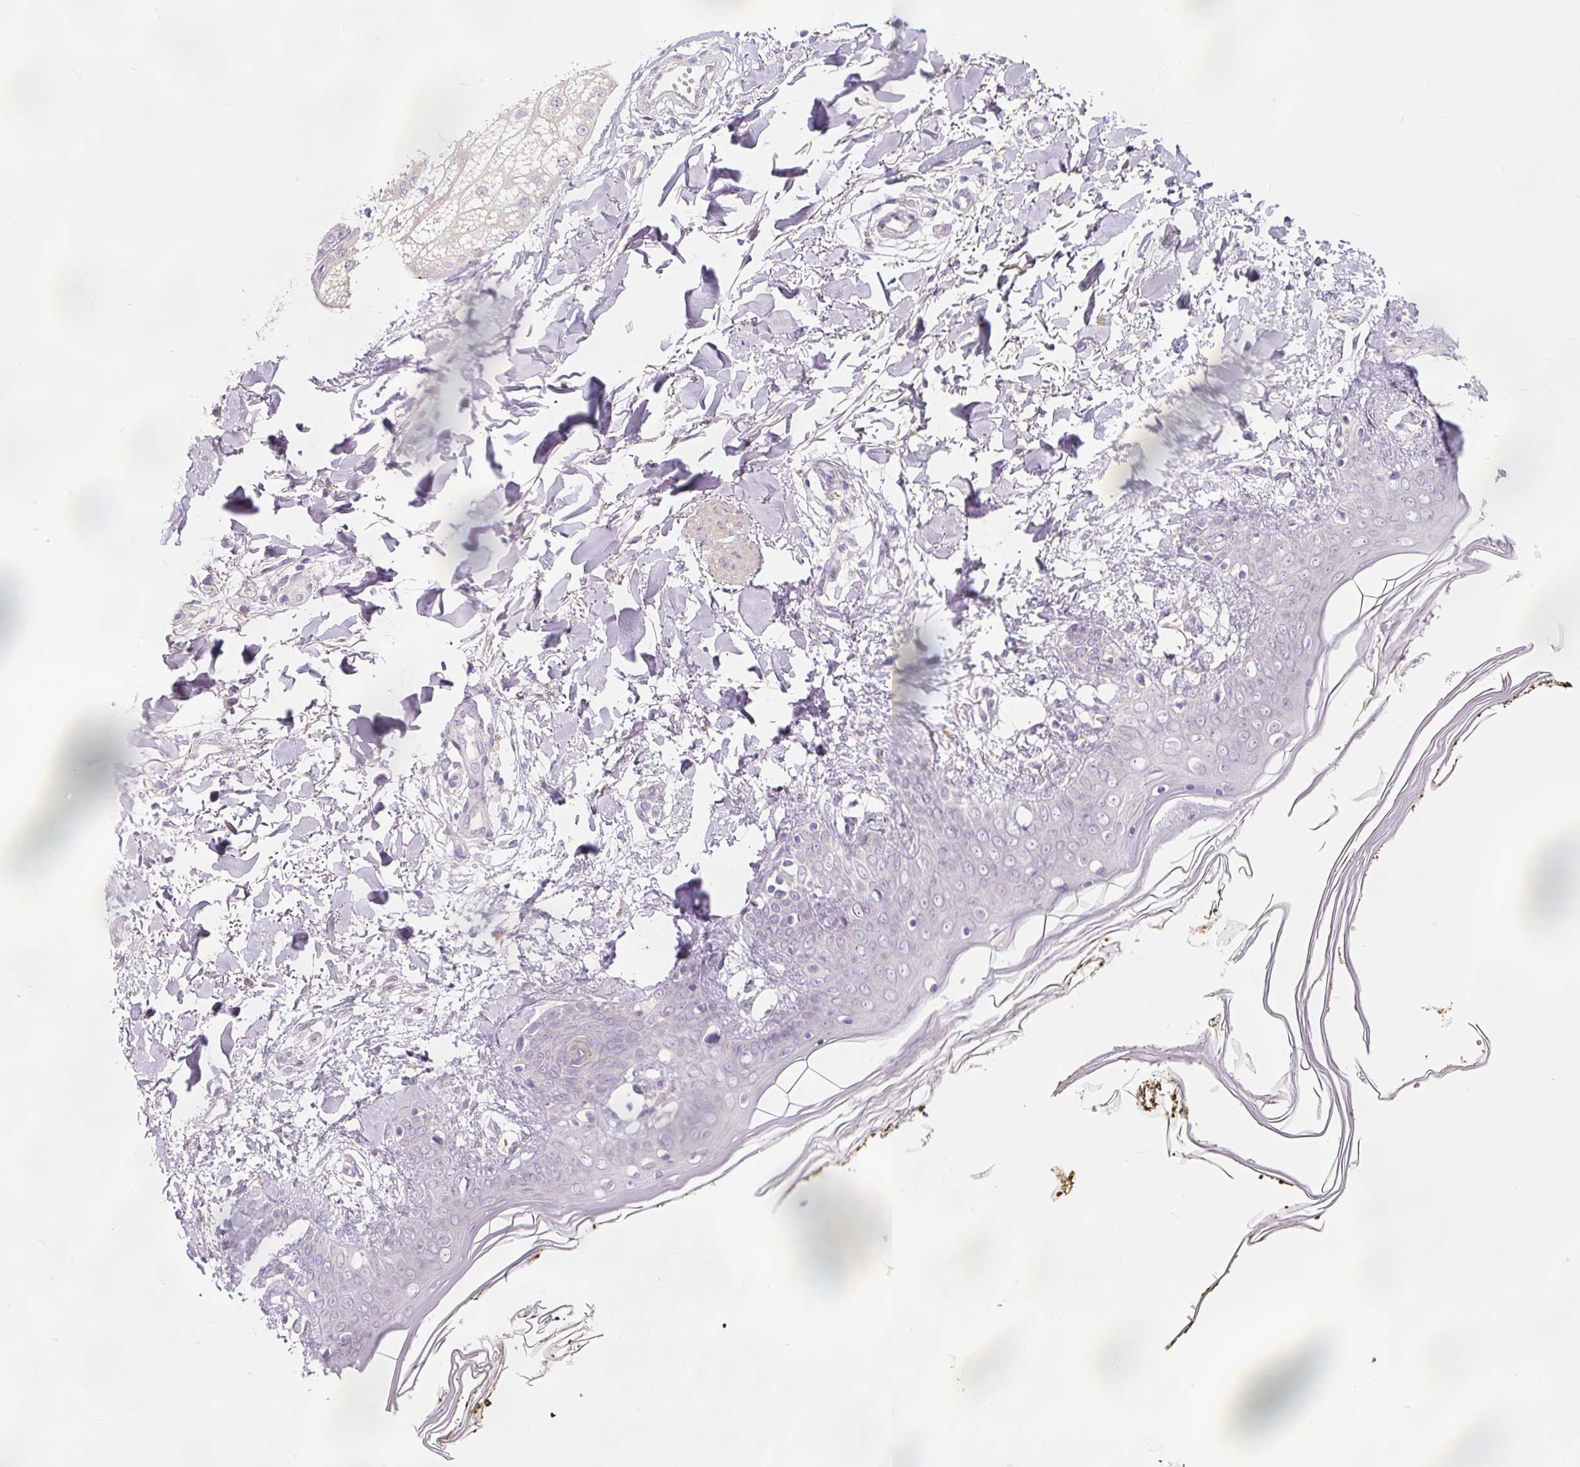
{"staining": {"intensity": "negative", "quantity": "none", "location": "none"}, "tissue": "skin", "cell_type": "Fibroblasts", "image_type": "normal", "snomed": [{"axis": "morphology", "description": "Normal tissue, NOS"}, {"axis": "topography", "description": "Skin"}], "caption": "Immunohistochemistry (IHC) of normal skin demonstrates no staining in fibroblasts.", "gene": "PWWP3B", "patient": {"sex": "female", "age": 34}}